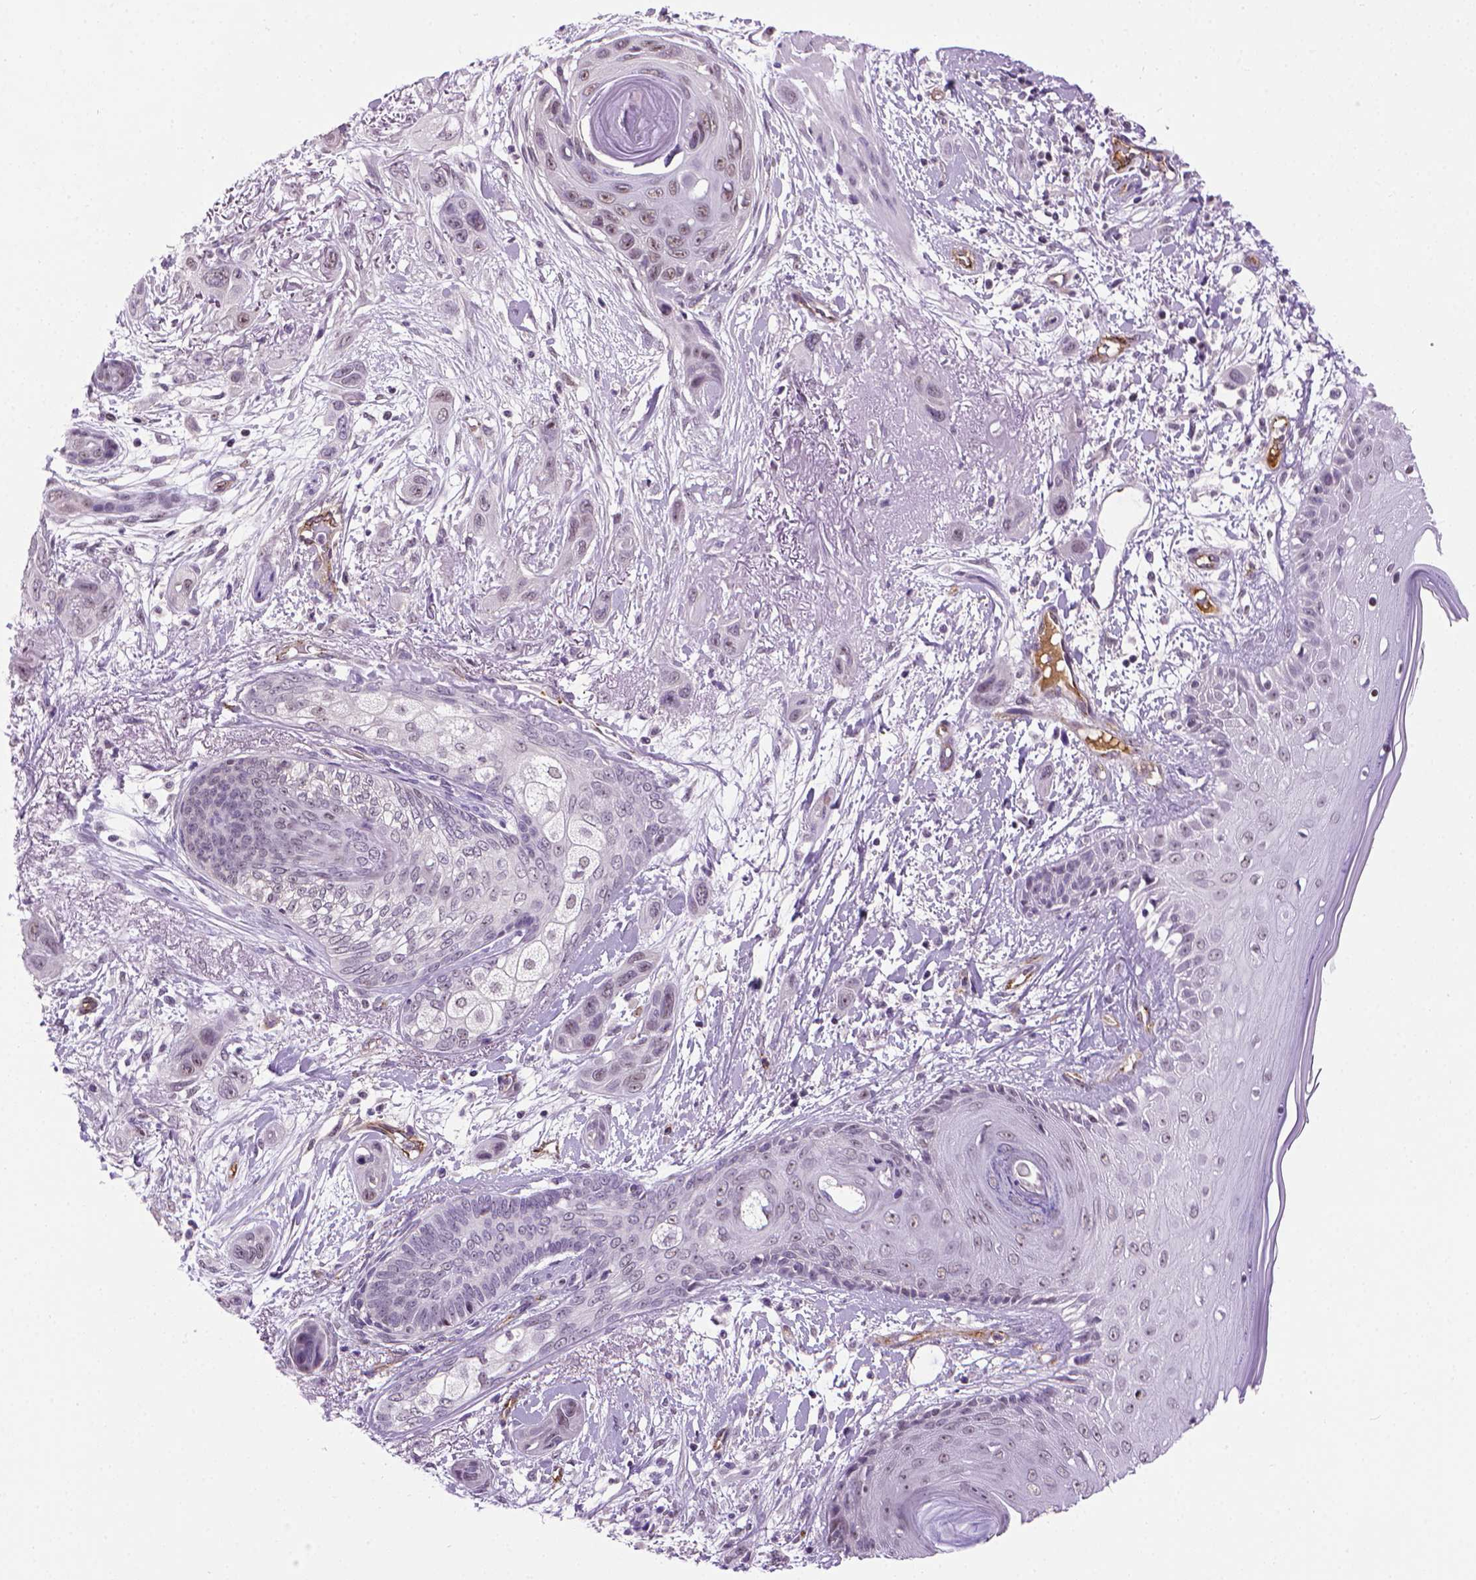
{"staining": {"intensity": "negative", "quantity": "none", "location": "none"}, "tissue": "skin cancer", "cell_type": "Tumor cells", "image_type": "cancer", "snomed": [{"axis": "morphology", "description": "Squamous cell carcinoma, NOS"}, {"axis": "topography", "description": "Skin"}], "caption": "Immunohistochemistry (IHC) histopathology image of neoplastic tissue: human squamous cell carcinoma (skin) stained with DAB (3,3'-diaminobenzidine) reveals no significant protein staining in tumor cells. (Brightfield microscopy of DAB (3,3'-diaminobenzidine) immunohistochemistry (IHC) at high magnification).", "gene": "VWF", "patient": {"sex": "male", "age": 79}}